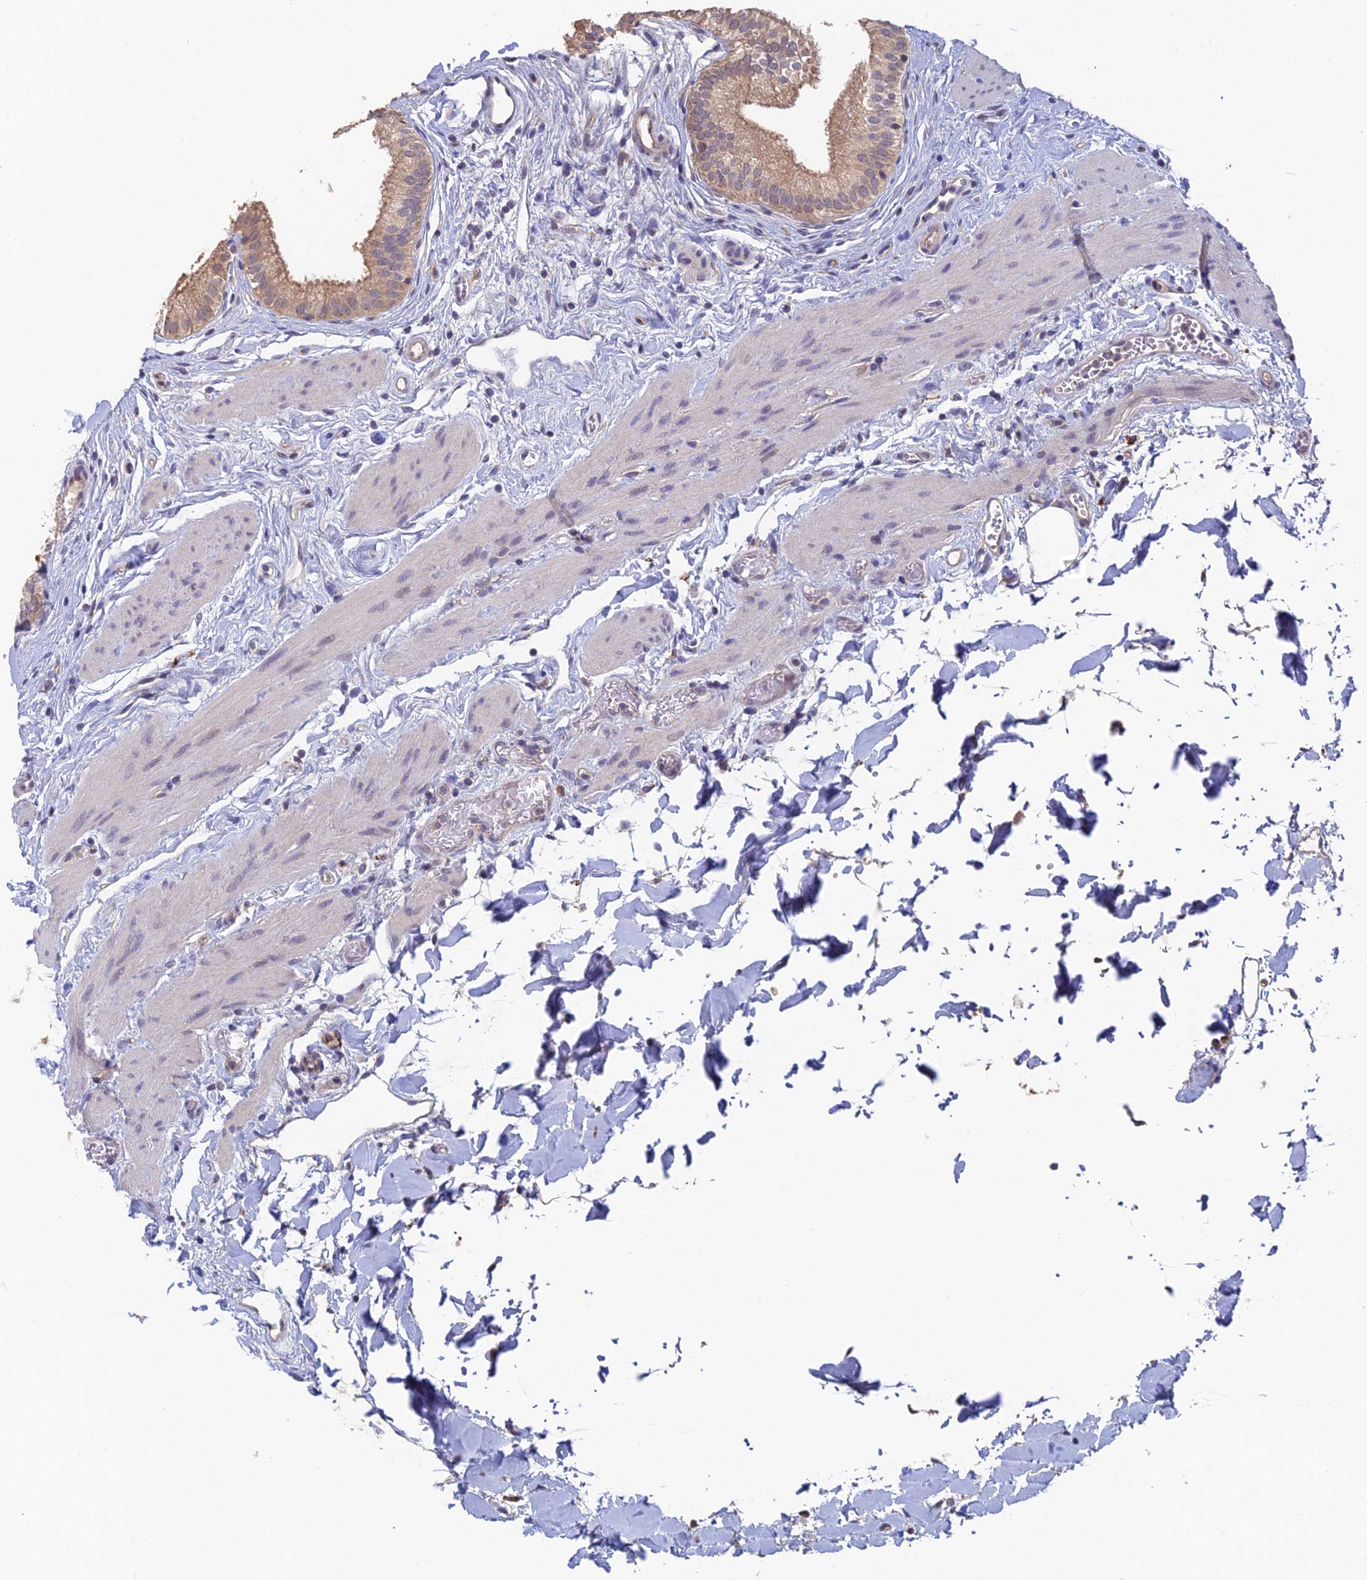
{"staining": {"intensity": "moderate", "quantity": "25%-75%", "location": "cytoplasmic/membranous"}, "tissue": "gallbladder", "cell_type": "Glandular cells", "image_type": "normal", "snomed": [{"axis": "morphology", "description": "Normal tissue, NOS"}, {"axis": "topography", "description": "Gallbladder"}], "caption": "Human gallbladder stained with a brown dye displays moderate cytoplasmic/membranous positive positivity in about 25%-75% of glandular cells.", "gene": "ADAMTS13", "patient": {"sex": "female", "age": 54}}